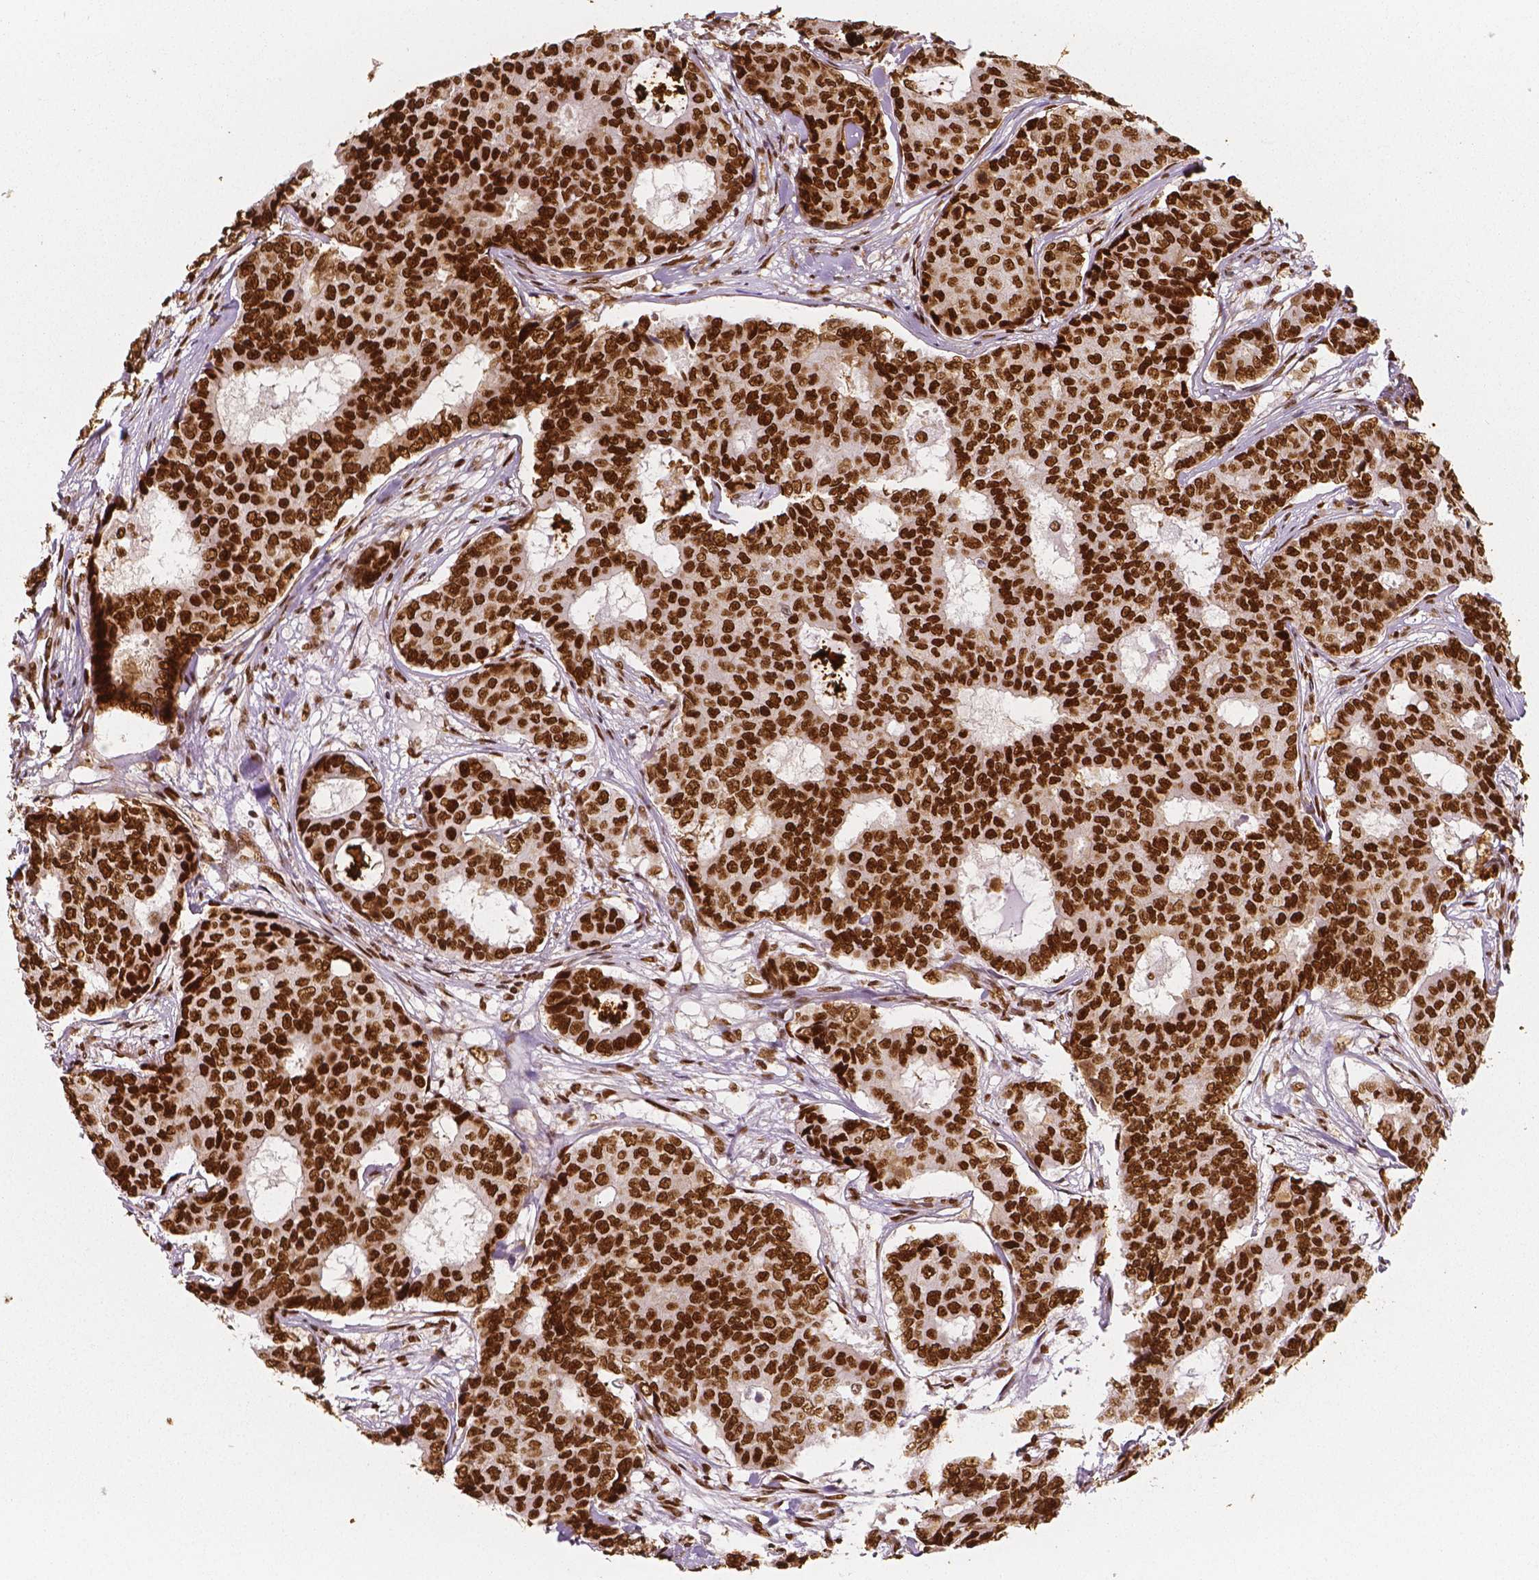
{"staining": {"intensity": "strong", "quantity": ">75%", "location": "nuclear"}, "tissue": "breast cancer", "cell_type": "Tumor cells", "image_type": "cancer", "snomed": [{"axis": "morphology", "description": "Duct carcinoma"}, {"axis": "topography", "description": "Breast"}], "caption": "A high-resolution photomicrograph shows IHC staining of breast infiltrating ductal carcinoma, which exhibits strong nuclear positivity in approximately >75% of tumor cells. The protein of interest is shown in brown color, while the nuclei are stained blue.", "gene": "NUCKS1", "patient": {"sex": "female", "age": 75}}